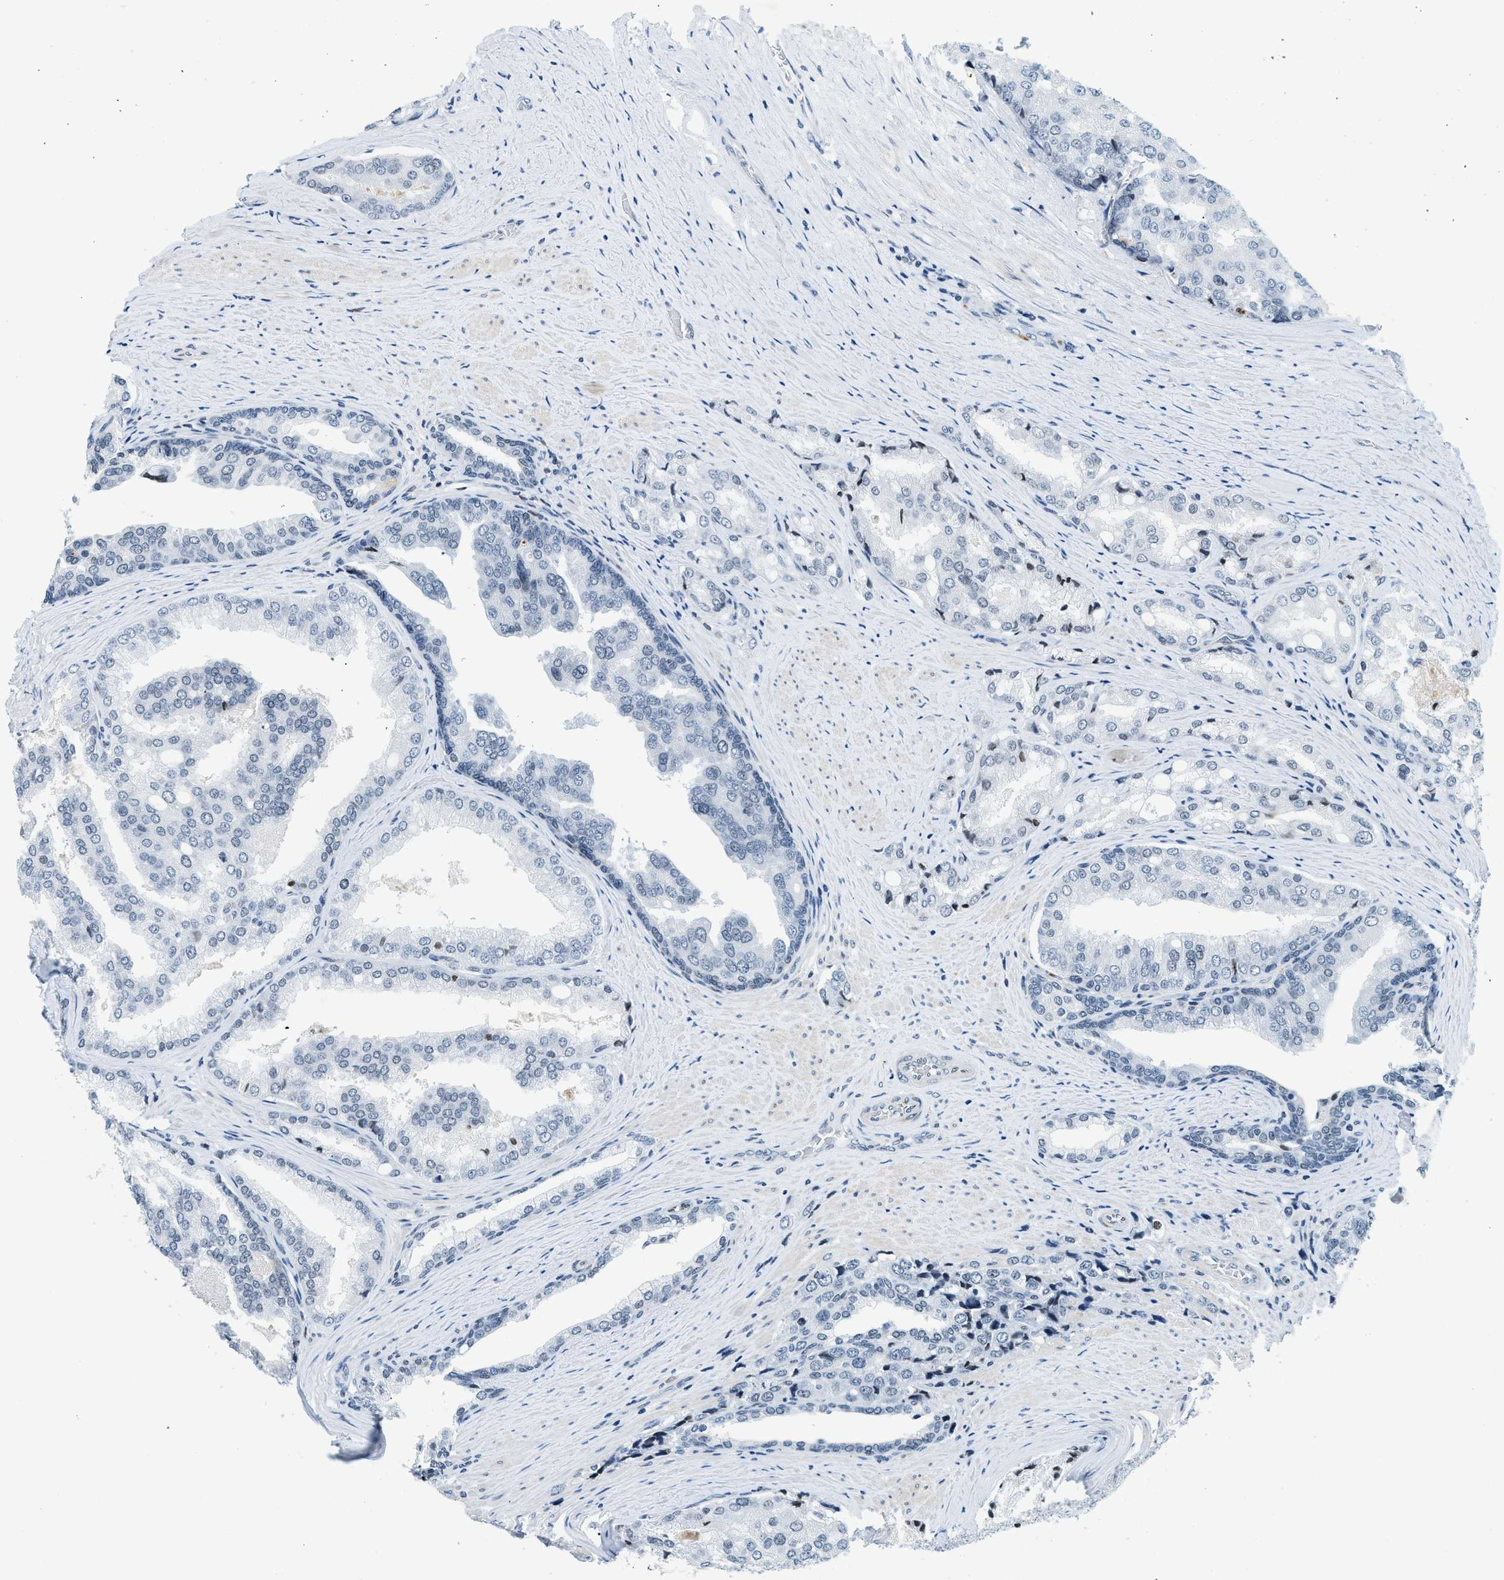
{"staining": {"intensity": "negative", "quantity": "none", "location": "none"}, "tissue": "prostate cancer", "cell_type": "Tumor cells", "image_type": "cancer", "snomed": [{"axis": "morphology", "description": "Adenocarcinoma, High grade"}, {"axis": "topography", "description": "Prostate"}], "caption": "Tumor cells show no significant protein staining in prostate high-grade adenocarcinoma.", "gene": "UVRAG", "patient": {"sex": "male", "age": 50}}